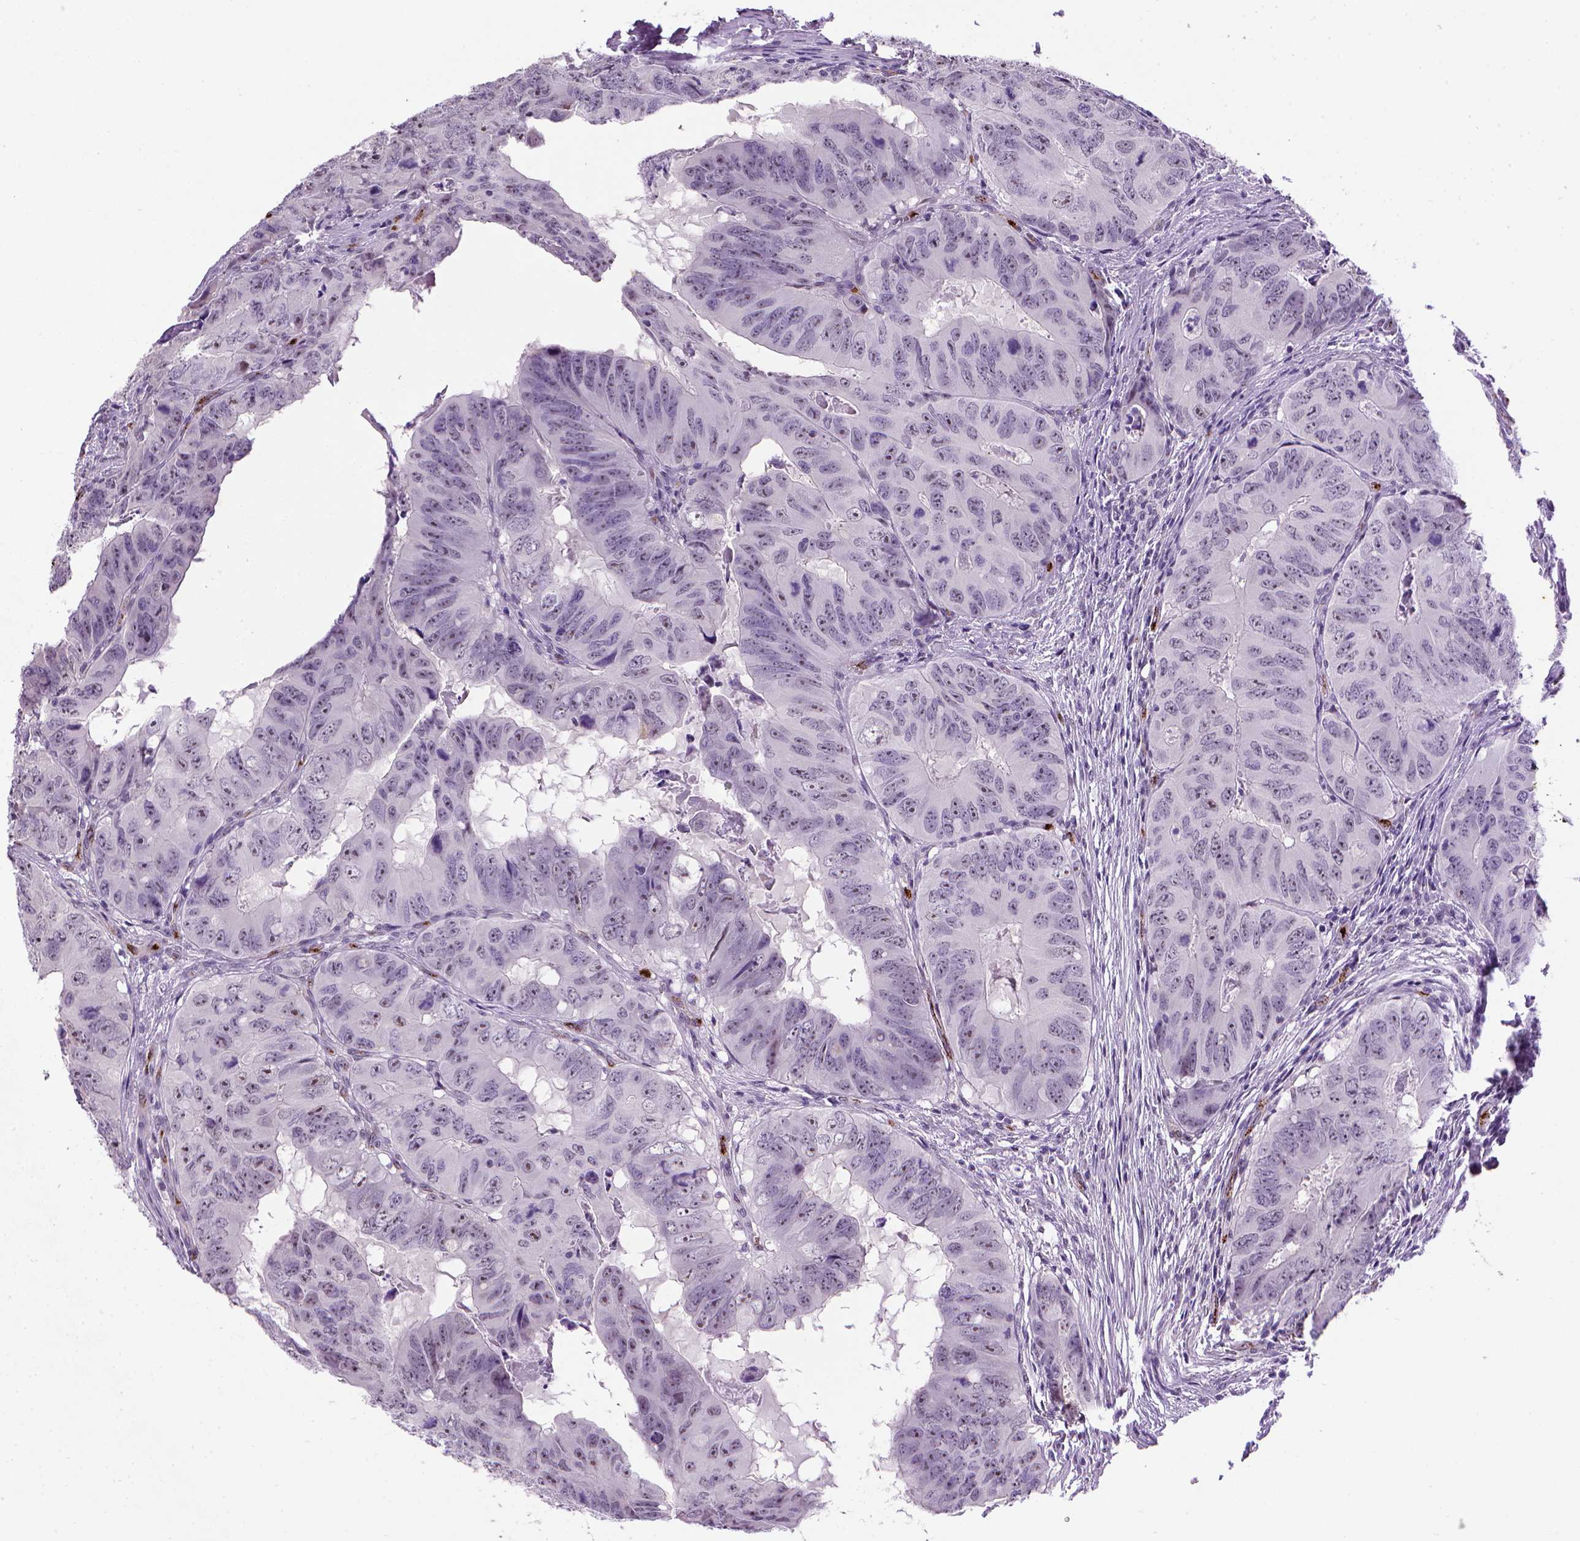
{"staining": {"intensity": "negative", "quantity": "none", "location": "none"}, "tissue": "colorectal cancer", "cell_type": "Tumor cells", "image_type": "cancer", "snomed": [{"axis": "morphology", "description": "Adenocarcinoma, NOS"}, {"axis": "topography", "description": "Colon"}], "caption": "This is an immunohistochemistry (IHC) image of adenocarcinoma (colorectal). There is no positivity in tumor cells.", "gene": "VWF", "patient": {"sex": "male", "age": 79}}